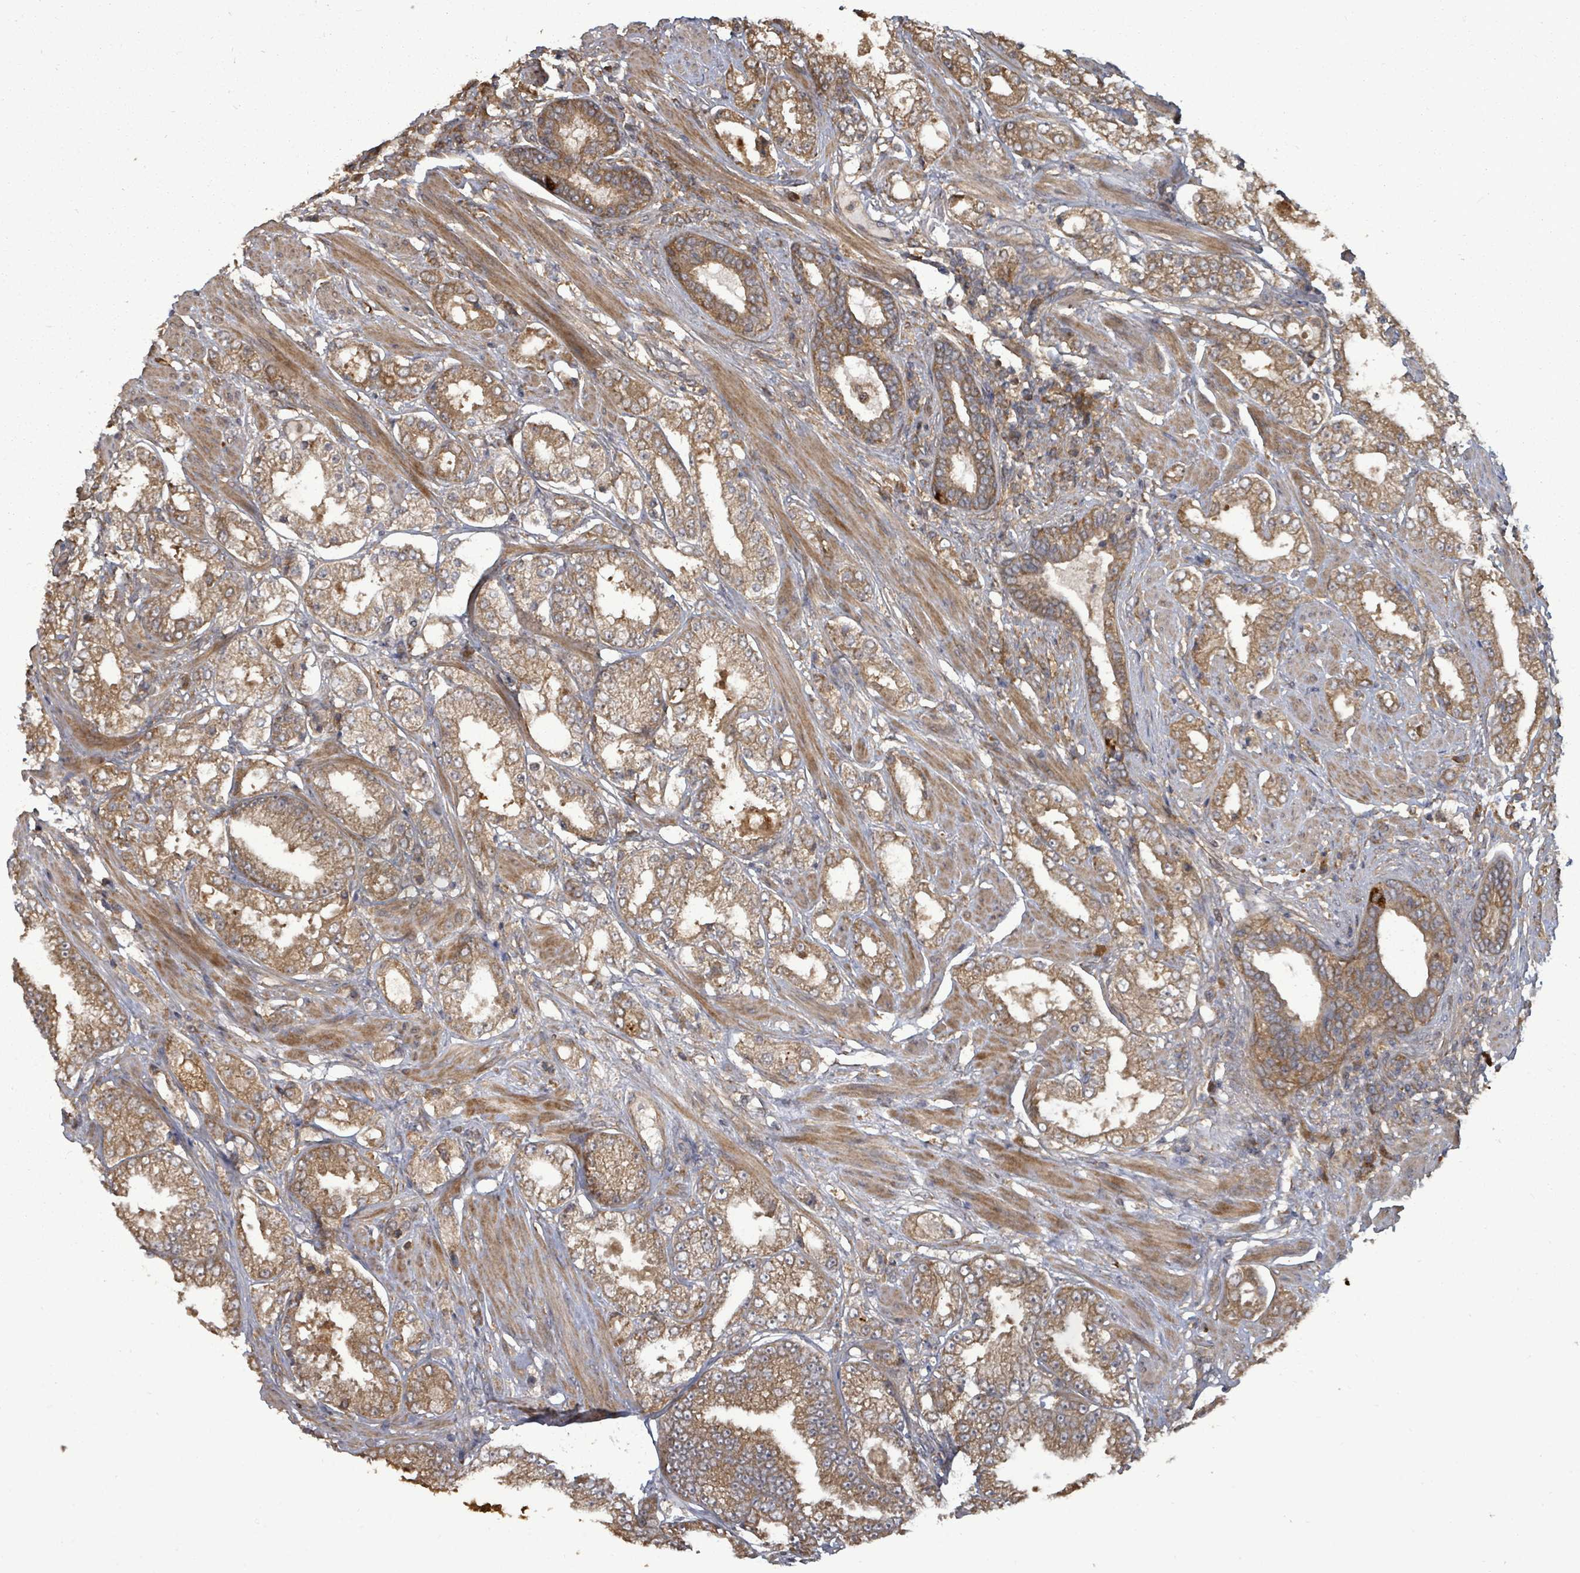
{"staining": {"intensity": "moderate", "quantity": ">75%", "location": "cytoplasmic/membranous"}, "tissue": "prostate cancer", "cell_type": "Tumor cells", "image_type": "cancer", "snomed": [{"axis": "morphology", "description": "Adenocarcinoma, High grade"}, {"axis": "topography", "description": "Prostate"}], "caption": "IHC micrograph of human prostate cancer (adenocarcinoma (high-grade)) stained for a protein (brown), which reveals medium levels of moderate cytoplasmic/membranous expression in approximately >75% of tumor cells.", "gene": "EIF3C", "patient": {"sex": "male", "age": 68}}